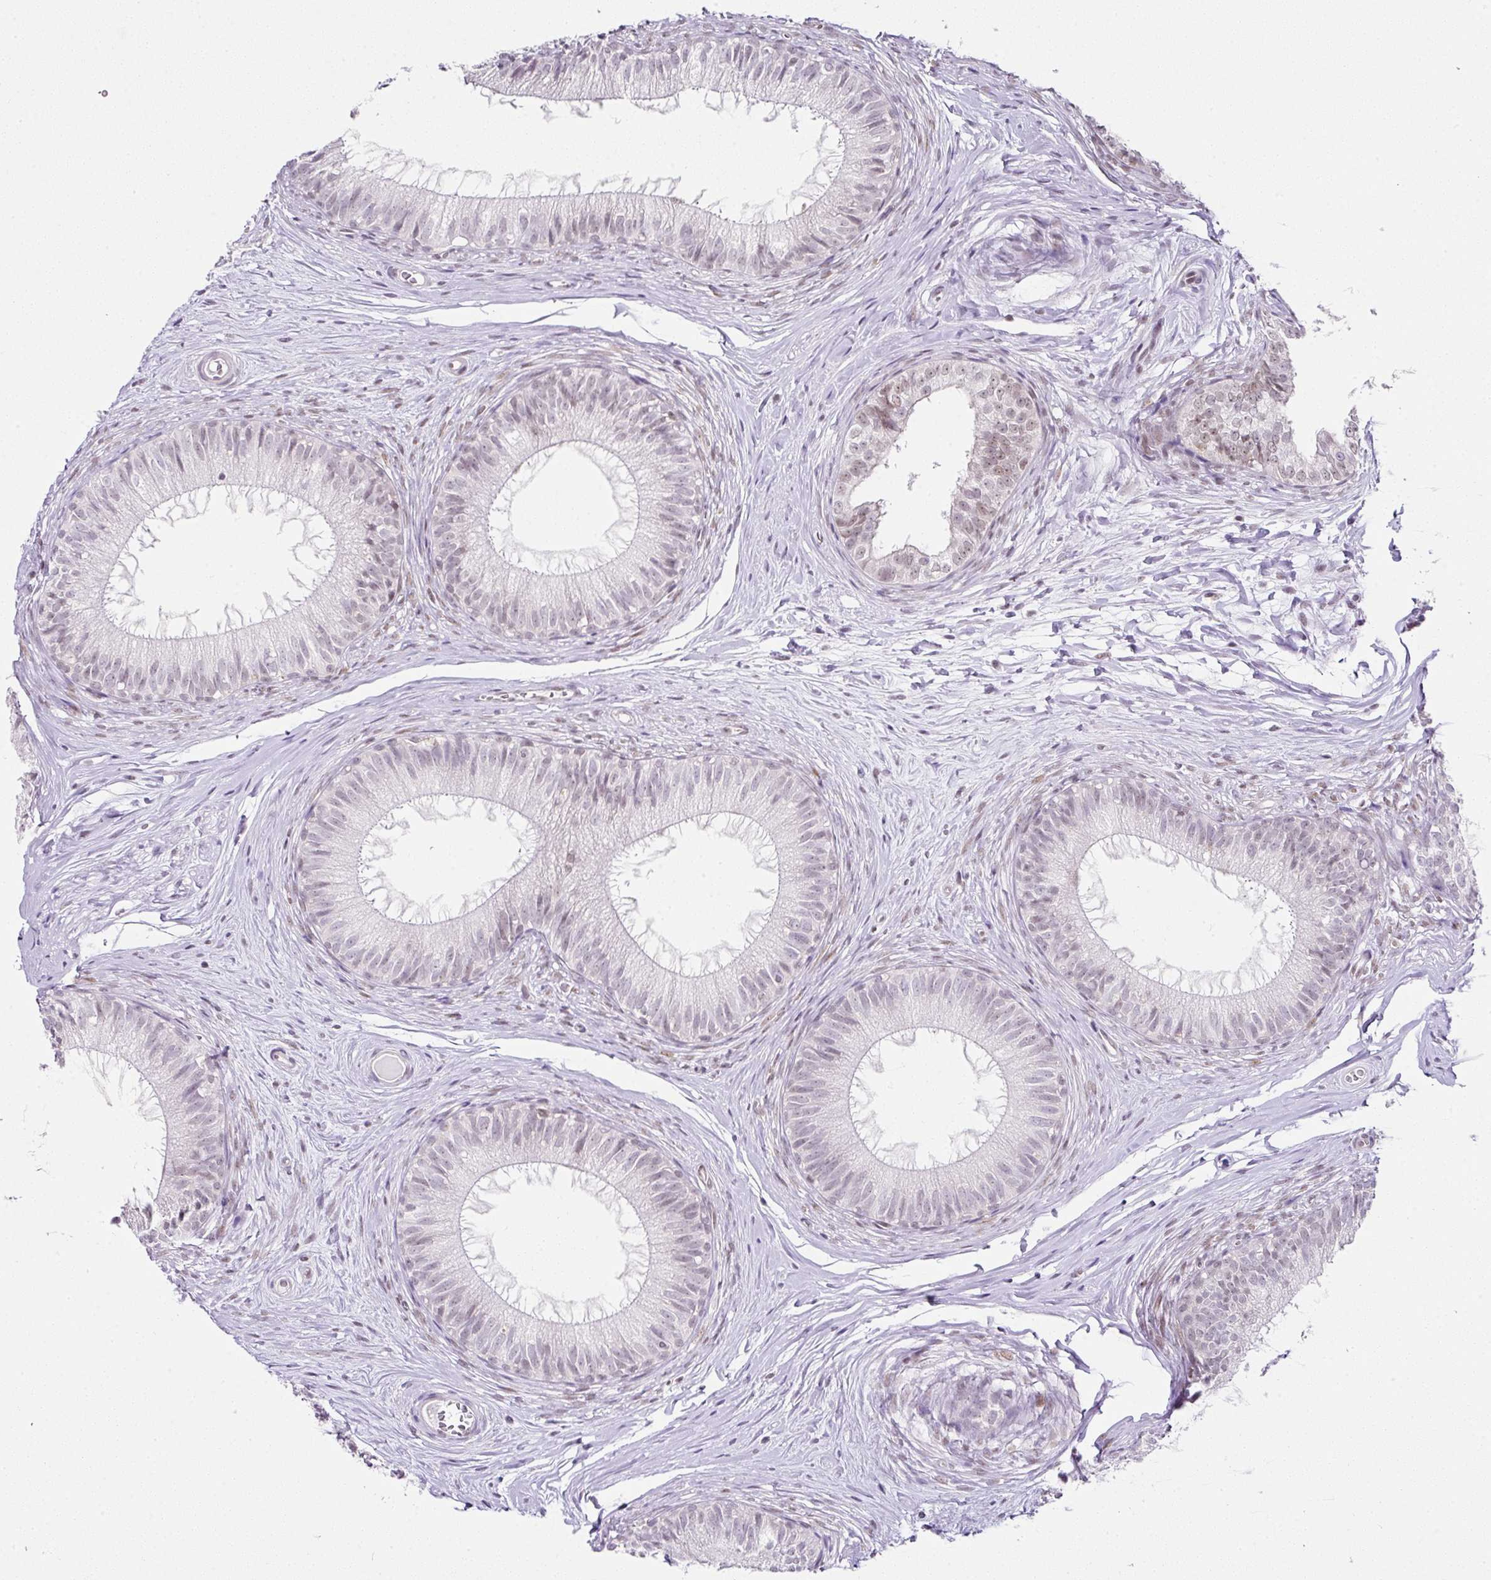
{"staining": {"intensity": "weak", "quantity": "25%-75%", "location": "nuclear"}, "tissue": "epididymis", "cell_type": "Glandular cells", "image_type": "normal", "snomed": [{"axis": "morphology", "description": "Normal tissue, NOS"}, {"axis": "topography", "description": "Epididymis"}], "caption": "Immunohistochemical staining of benign human epididymis shows low levels of weak nuclear expression in approximately 25%-75% of glandular cells.", "gene": "FAM32A", "patient": {"sex": "male", "age": 25}}